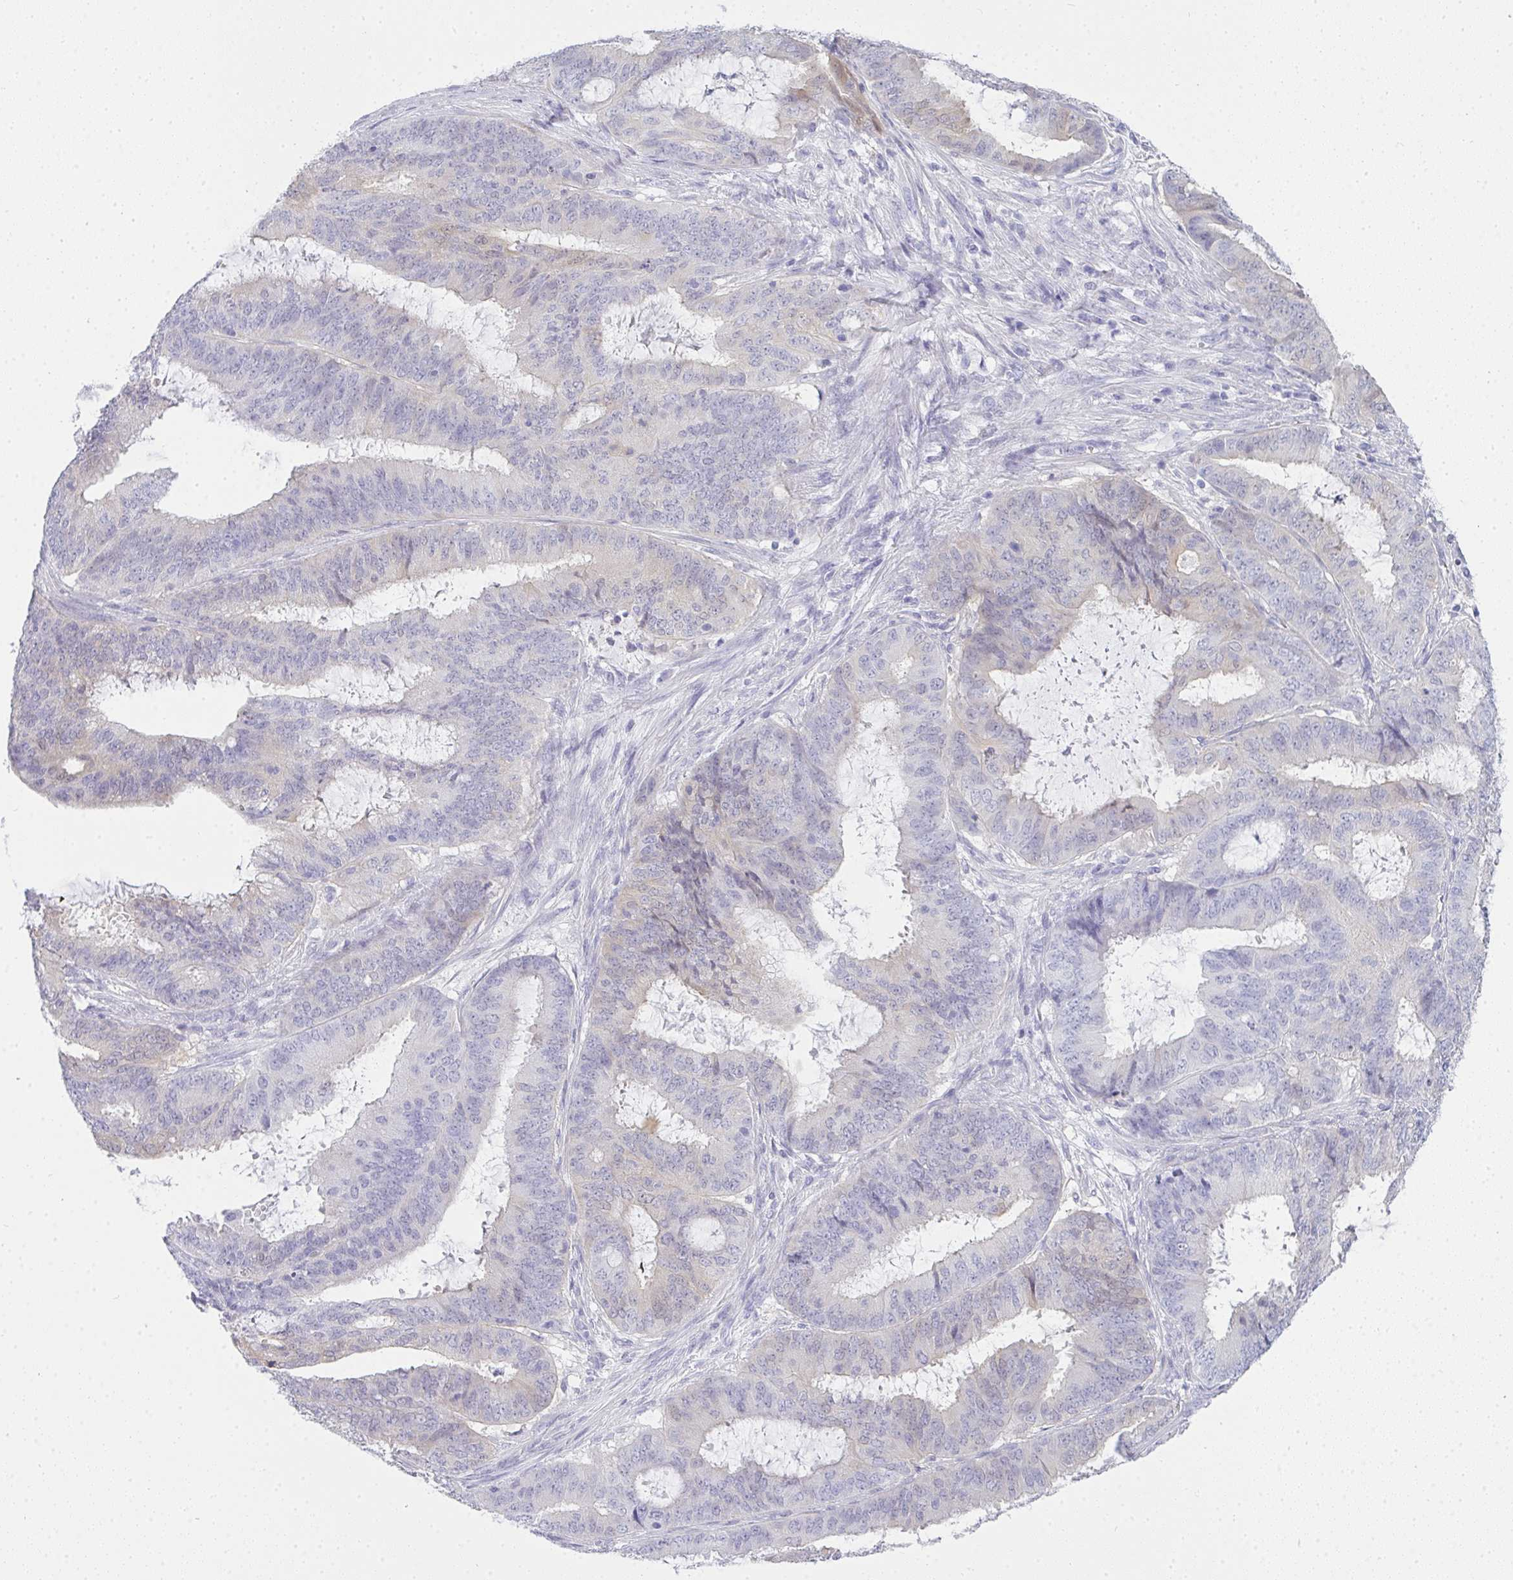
{"staining": {"intensity": "negative", "quantity": "none", "location": "none"}, "tissue": "endometrial cancer", "cell_type": "Tumor cells", "image_type": "cancer", "snomed": [{"axis": "morphology", "description": "Adenocarcinoma, NOS"}, {"axis": "topography", "description": "Endometrium"}], "caption": "DAB immunohistochemical staining of human endometrial adenocarcinoma shows no significant expression in tumor cells.", "gene": "GSDMB", "patient": {"sex": "female", "age": 51}}